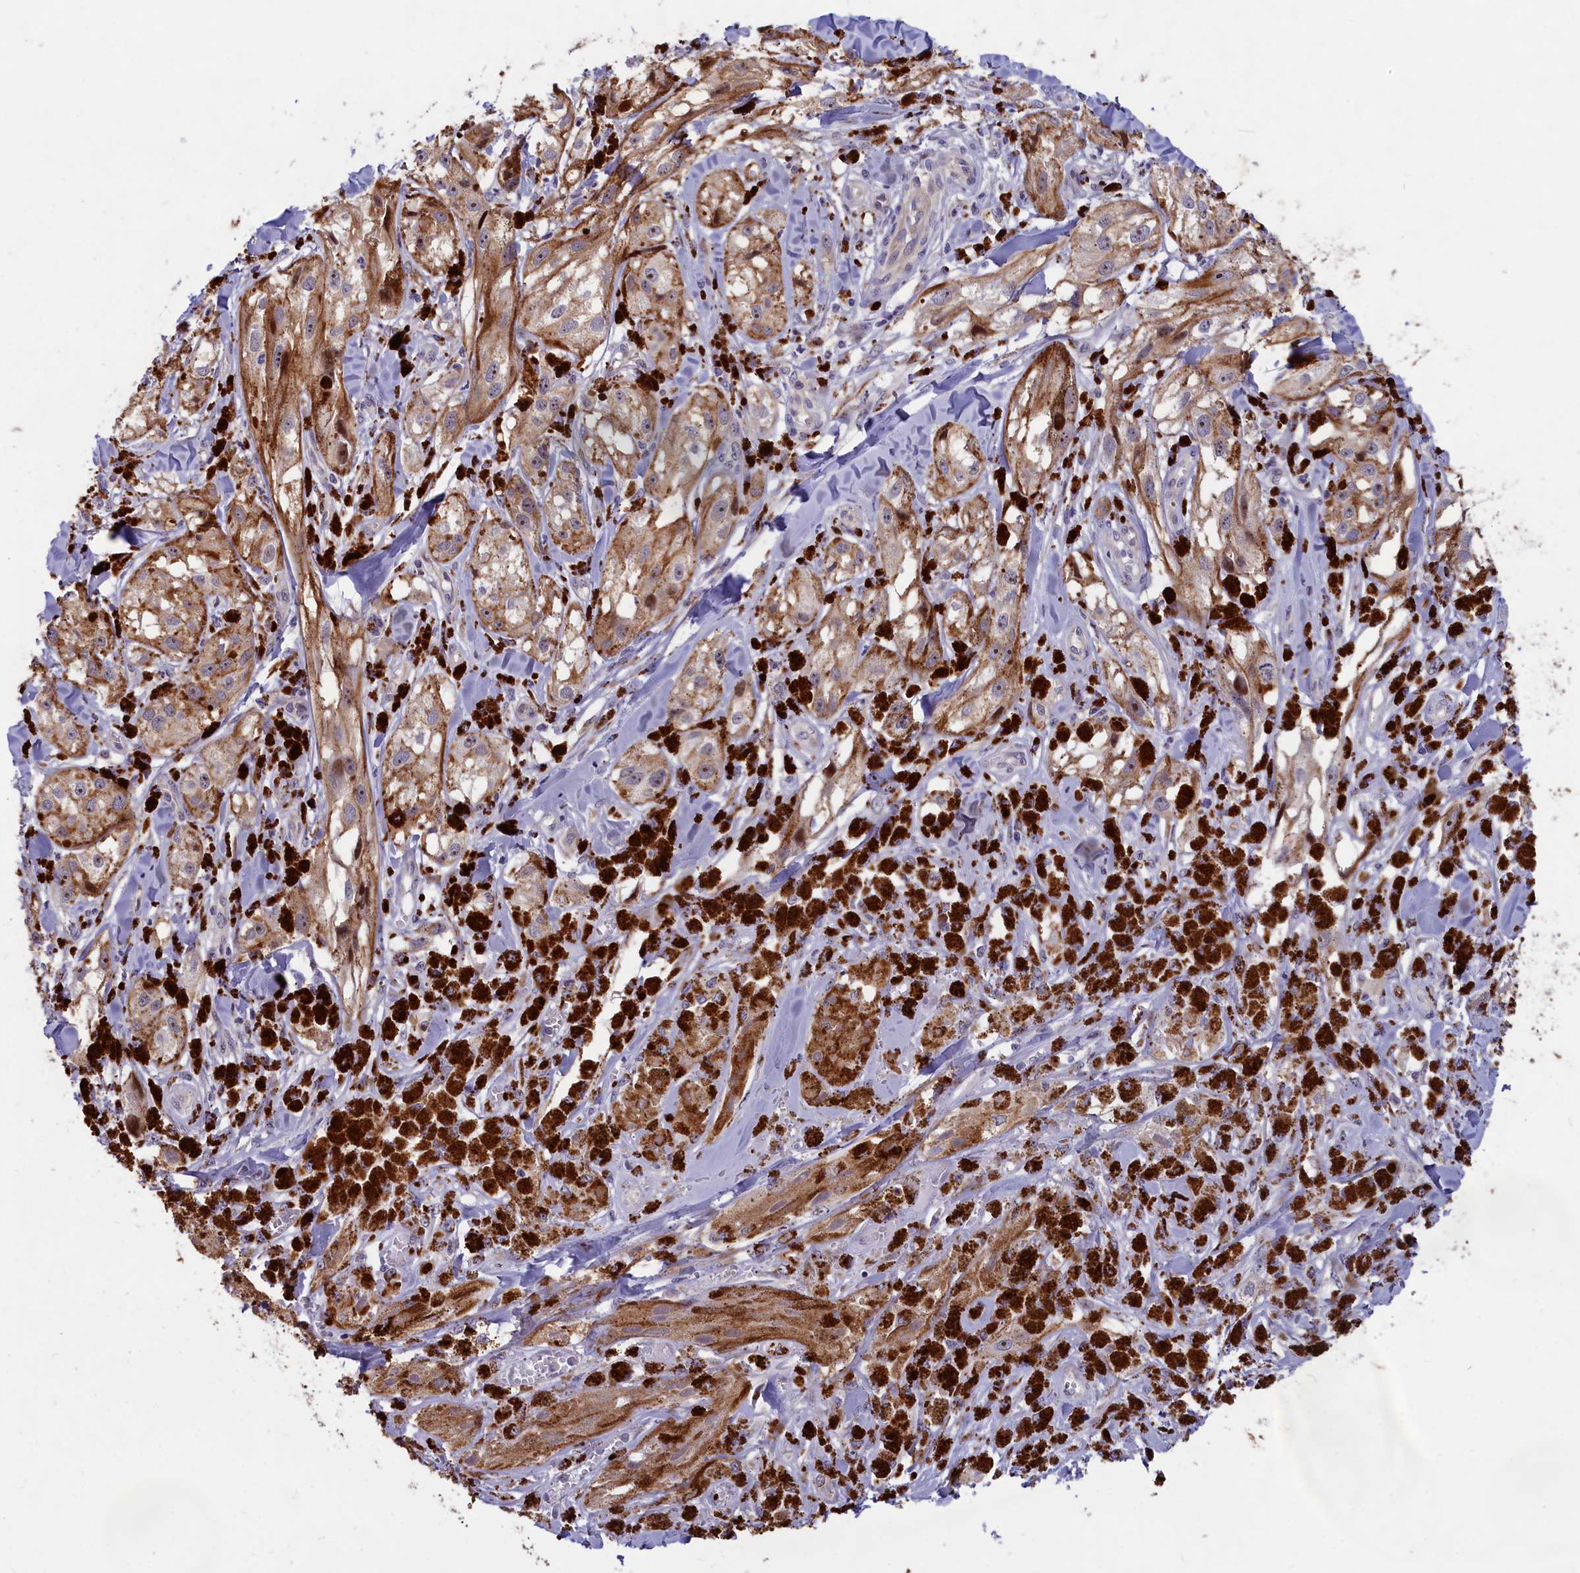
{"staining": {"intensity": "moderate", "quantity": ">75%", "location": "cytoplasmic/membranous"}, "tissue": "melanoma", "cell_type": "Tumor cells", "image_type": "cancer", "snomed": [{"axis": "morphology", "description": "Malignant melanoma, NOS"}, {"axis": "topography", "description": "Skin"}], "caption": "Protein expression analysis of human melanoma reveals moderate cytoplasmic/membranous positivity in about >75% of tumor cells. The staining was performed using DAB (3,3'-diaminobenzidine) to visualize the protein expression in brown, while the nuclei were stained in blue with hematoxylin (Magnification: 20x).", "gene": "ANKRD34B", "patient": {"sex": "male", "age": 88}}